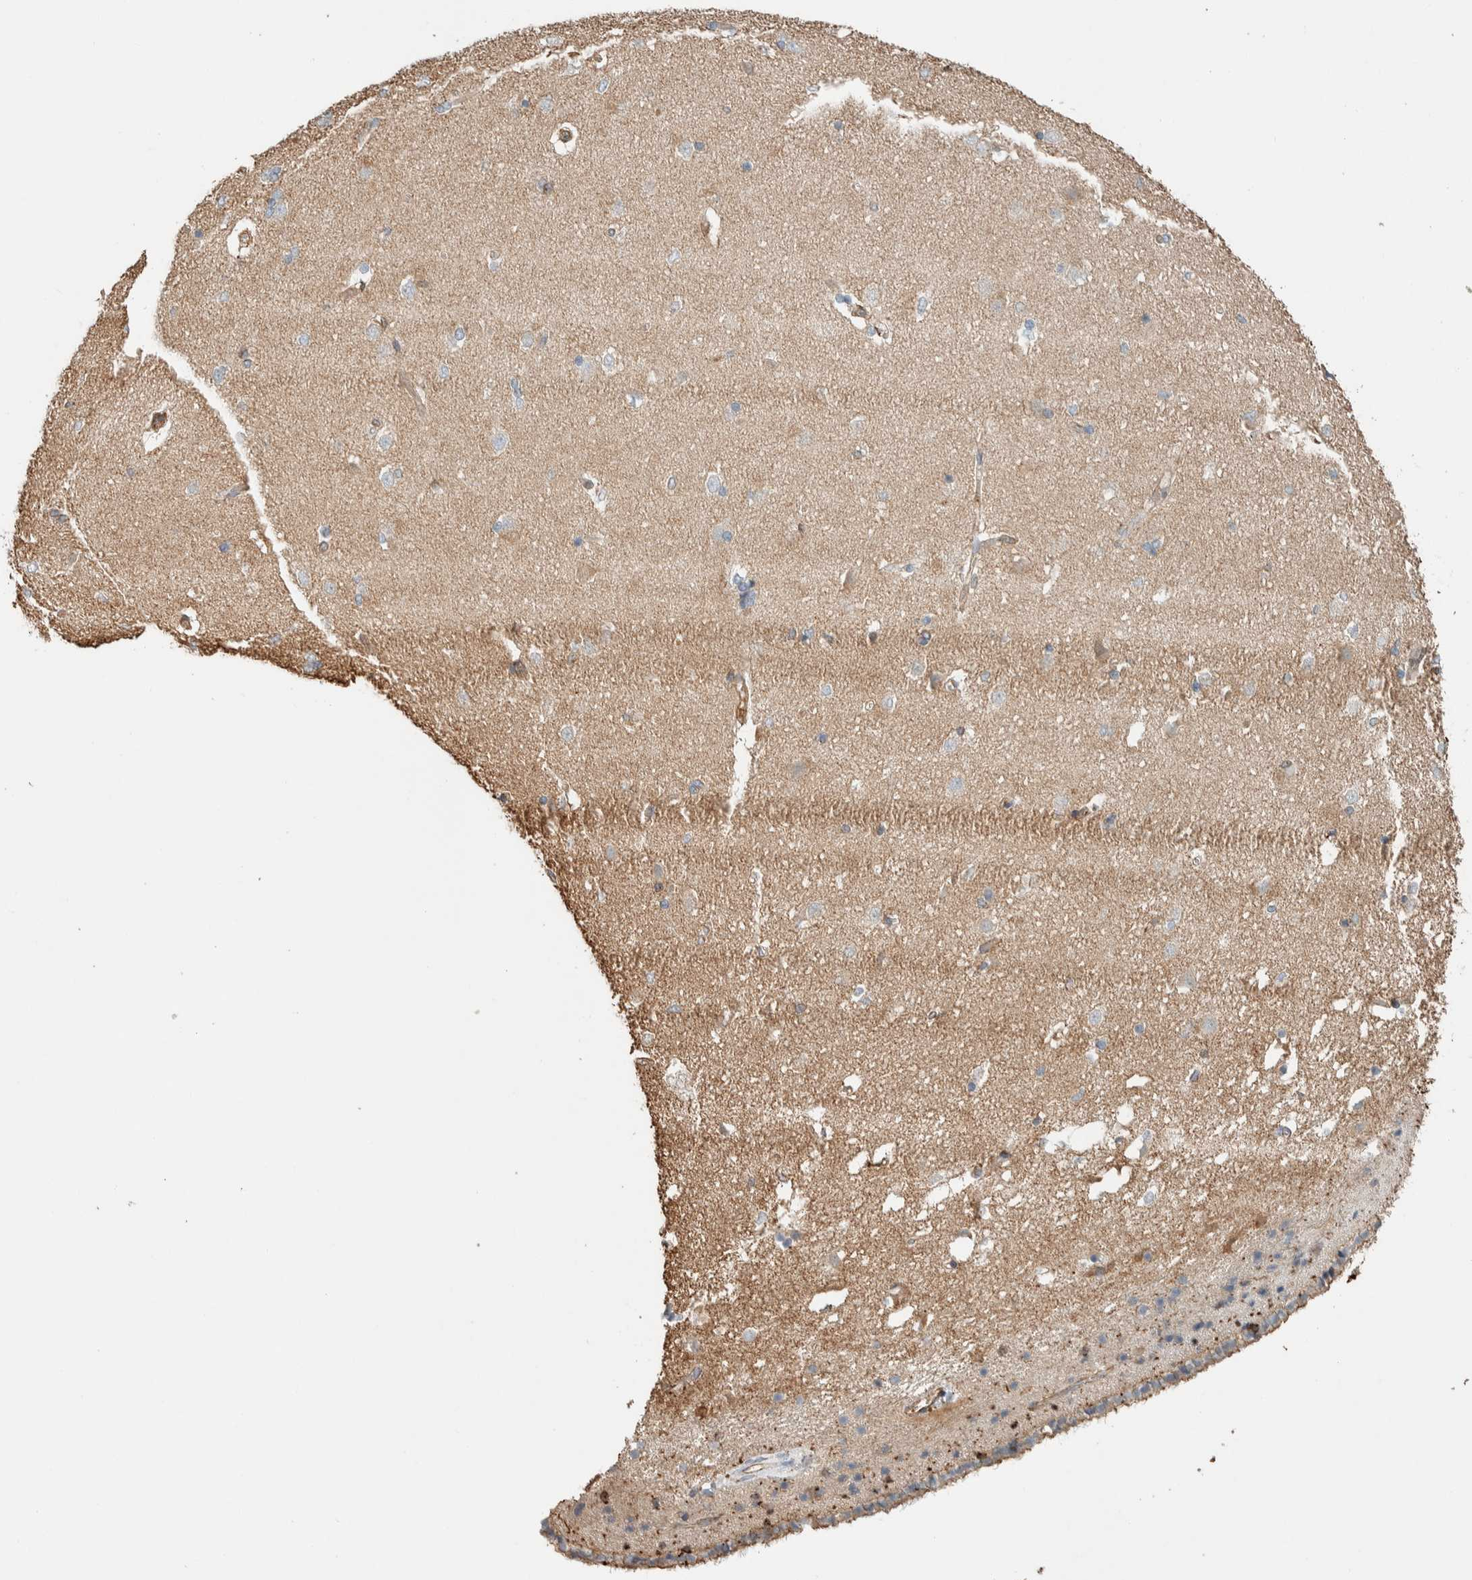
{"staining": {"intensity": "weak", "quantity": "25%-75%", "location": "cytoplasmic/membranous"}, "tissue": "caudate", "cell_type": "Glial cells", "image_type": "normal", "snomed": [{"axis": "morphology", "description": "Normal tissue, NOS"}, {"axis": "topography", "description": "Lateral ventricle wall"}], "caption": "High-power microscopy captured an immunohistochemistry (IHC) image of normal caudate, revealing weak cytoplasmic/membranous positivity in about 25%-75% of glial cells.", "gene": "CTBP2", "patient": {"sex": "female", "age": 19}}